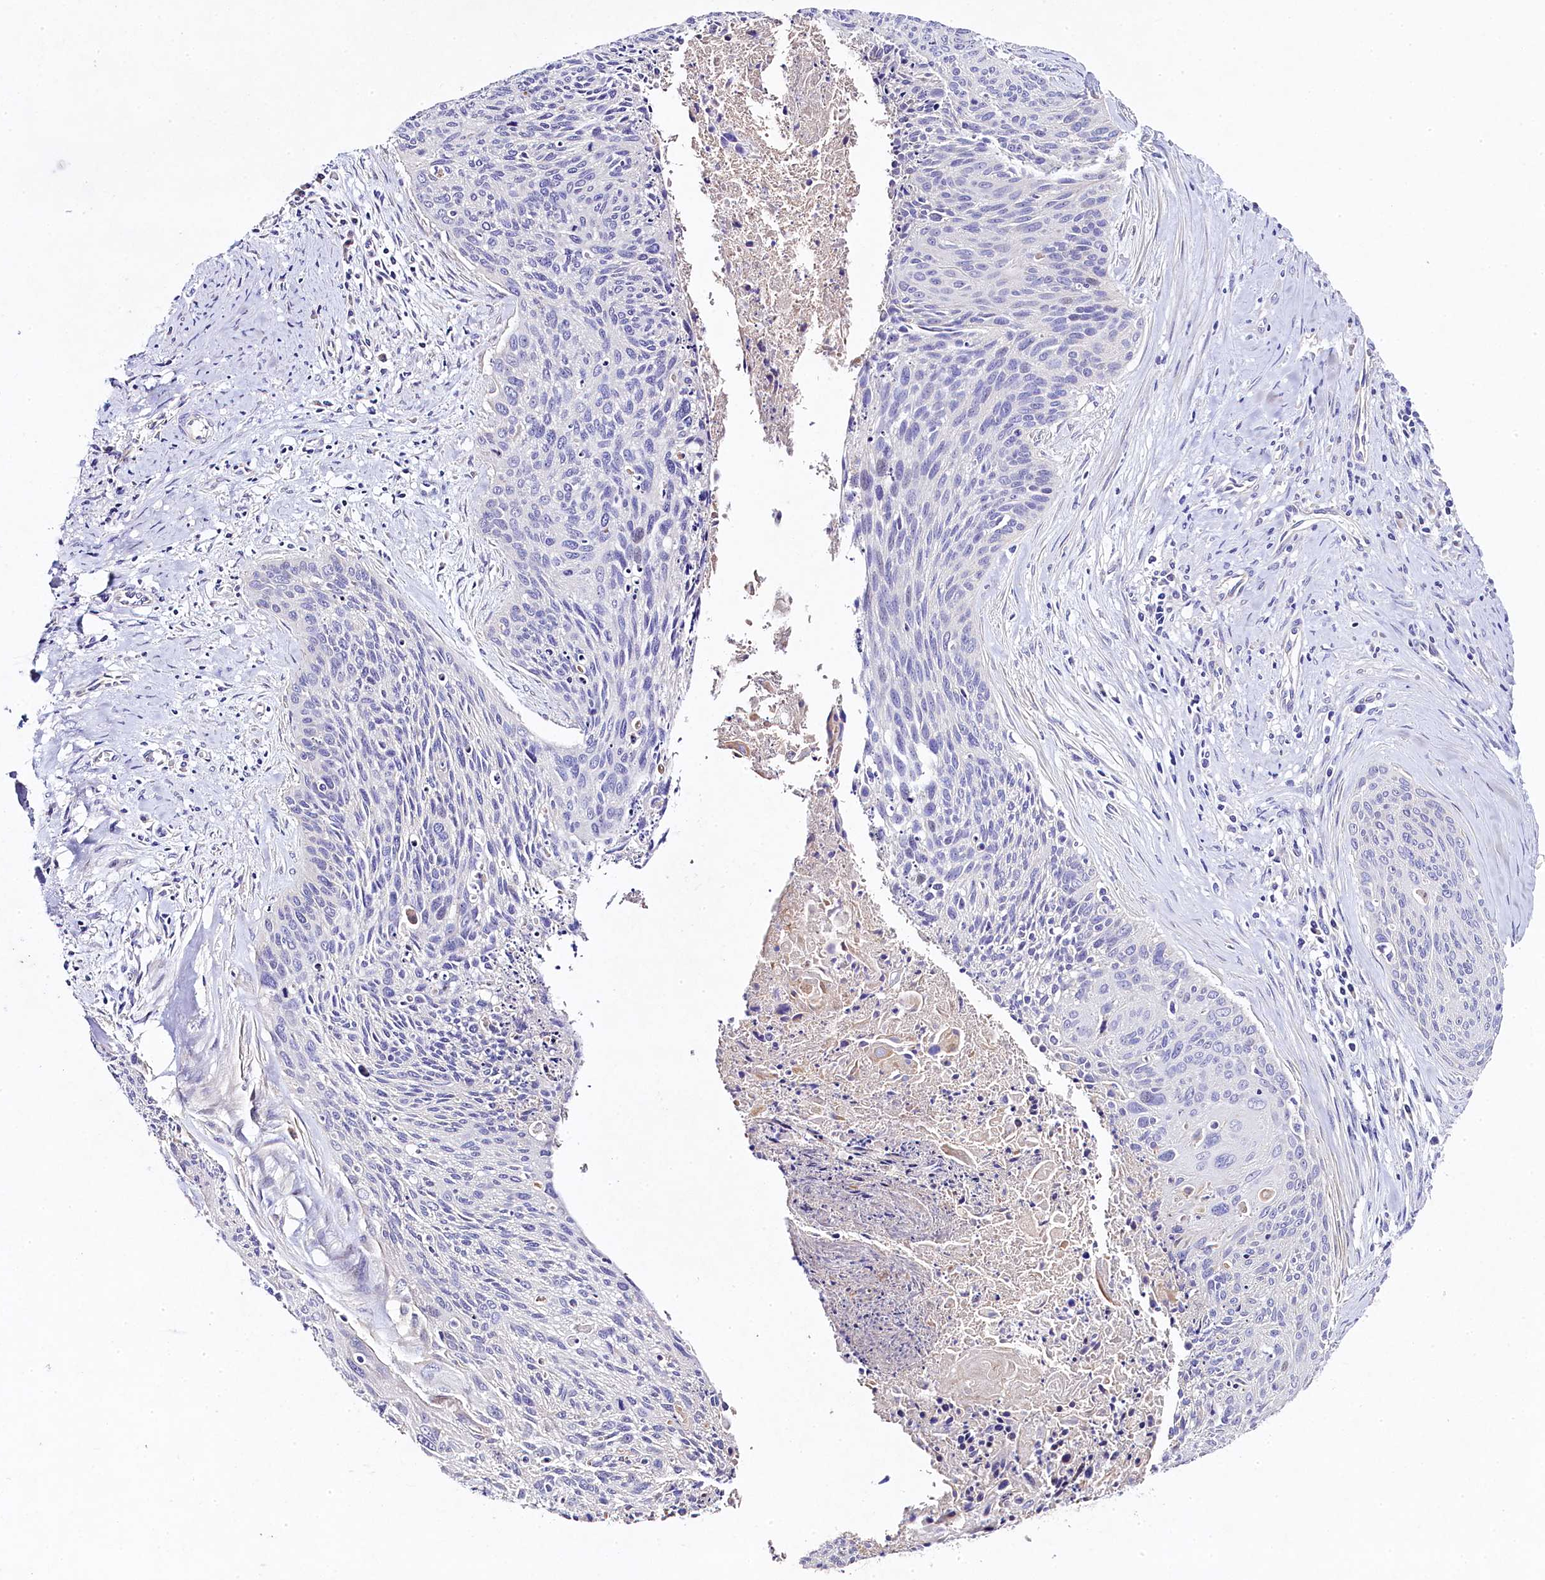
{"staining": {"intensity": "negative", "quantity": "none", "location": "none"}, "tissue": "cervical cancer", "cell_type": "Tumor cells", "image_type": "cancer", "snomed": [{"axis": "morphology", "description": "Squamous cell carcinoma, NOS"}, {"axis": "topography", "description": "Cervix"}], "caption": "This is a histopathology image of immunohistochemistry (IHC) staining of squamous cell carcinoma (cervical), which shows no expression in tumor cells. (Stains: DAB IHC with hematoxylin counter stain, Microscopy: brightfield microscopy at high magnification).", "gene": "FXYD6", "patient": {"sex": "female", "age": 55}}